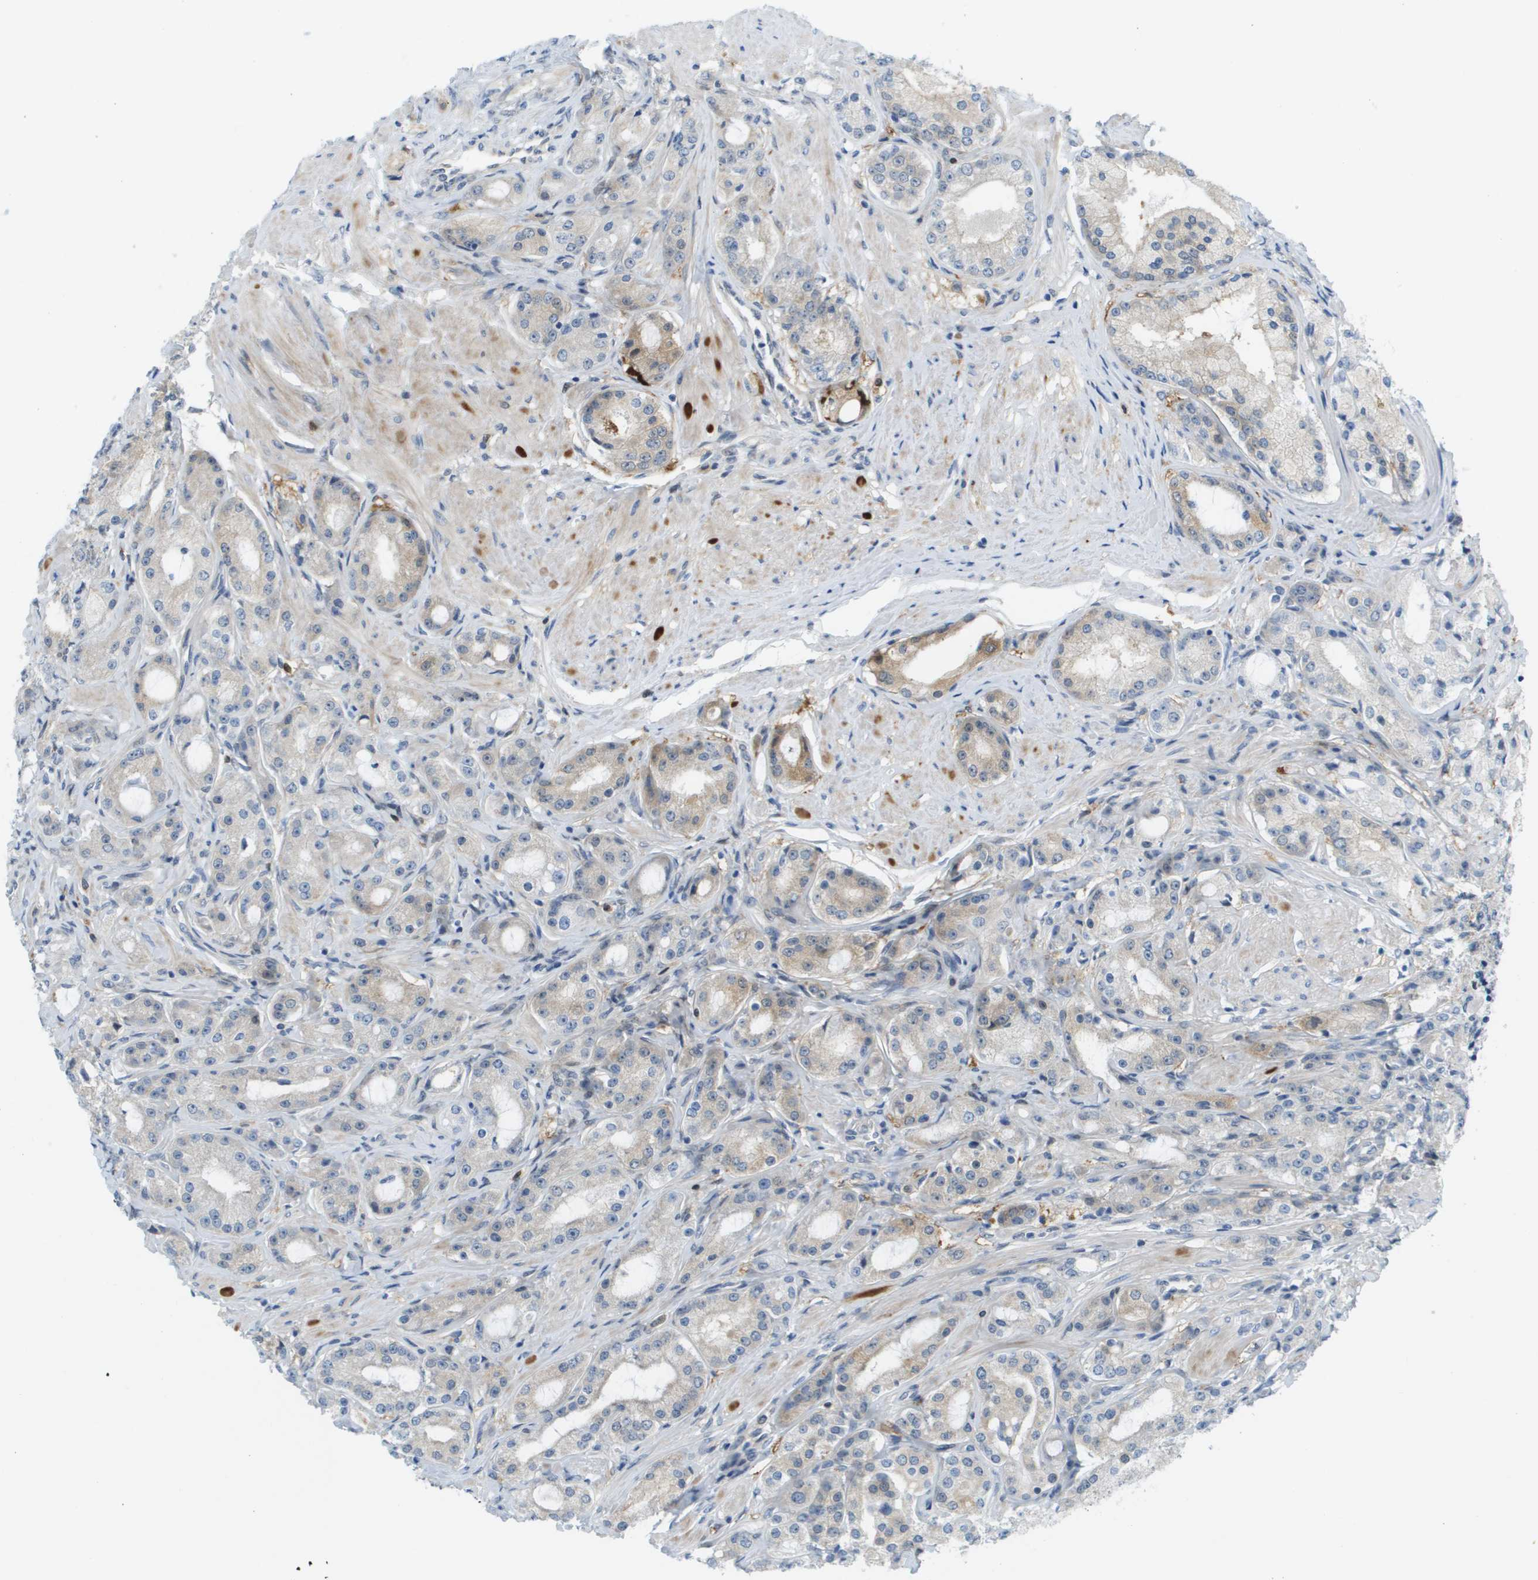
{"staining": {"intensity": "weak", "quantity": "<25%", "location": "cytoplasmic/membranous"}, "tissue": "prostate cancer", "cell_type": "Tumor cells", "image_type": "cancer", "snomed": [{"axis": "morphology", "description": "Adenocarcinoma, Low grade"}, {"axis": "topography", "description": "Prostate"}], "caption": "Immunohistochemistry histopathology image of neoplastic tissue: human prostate cancer (adenocarcinoma (low-grade)) stained with DAB reveals no significant protein positivity in tumor cells.", "gene": "CUL9", "patient": {"sex": "male", "age": 63}}